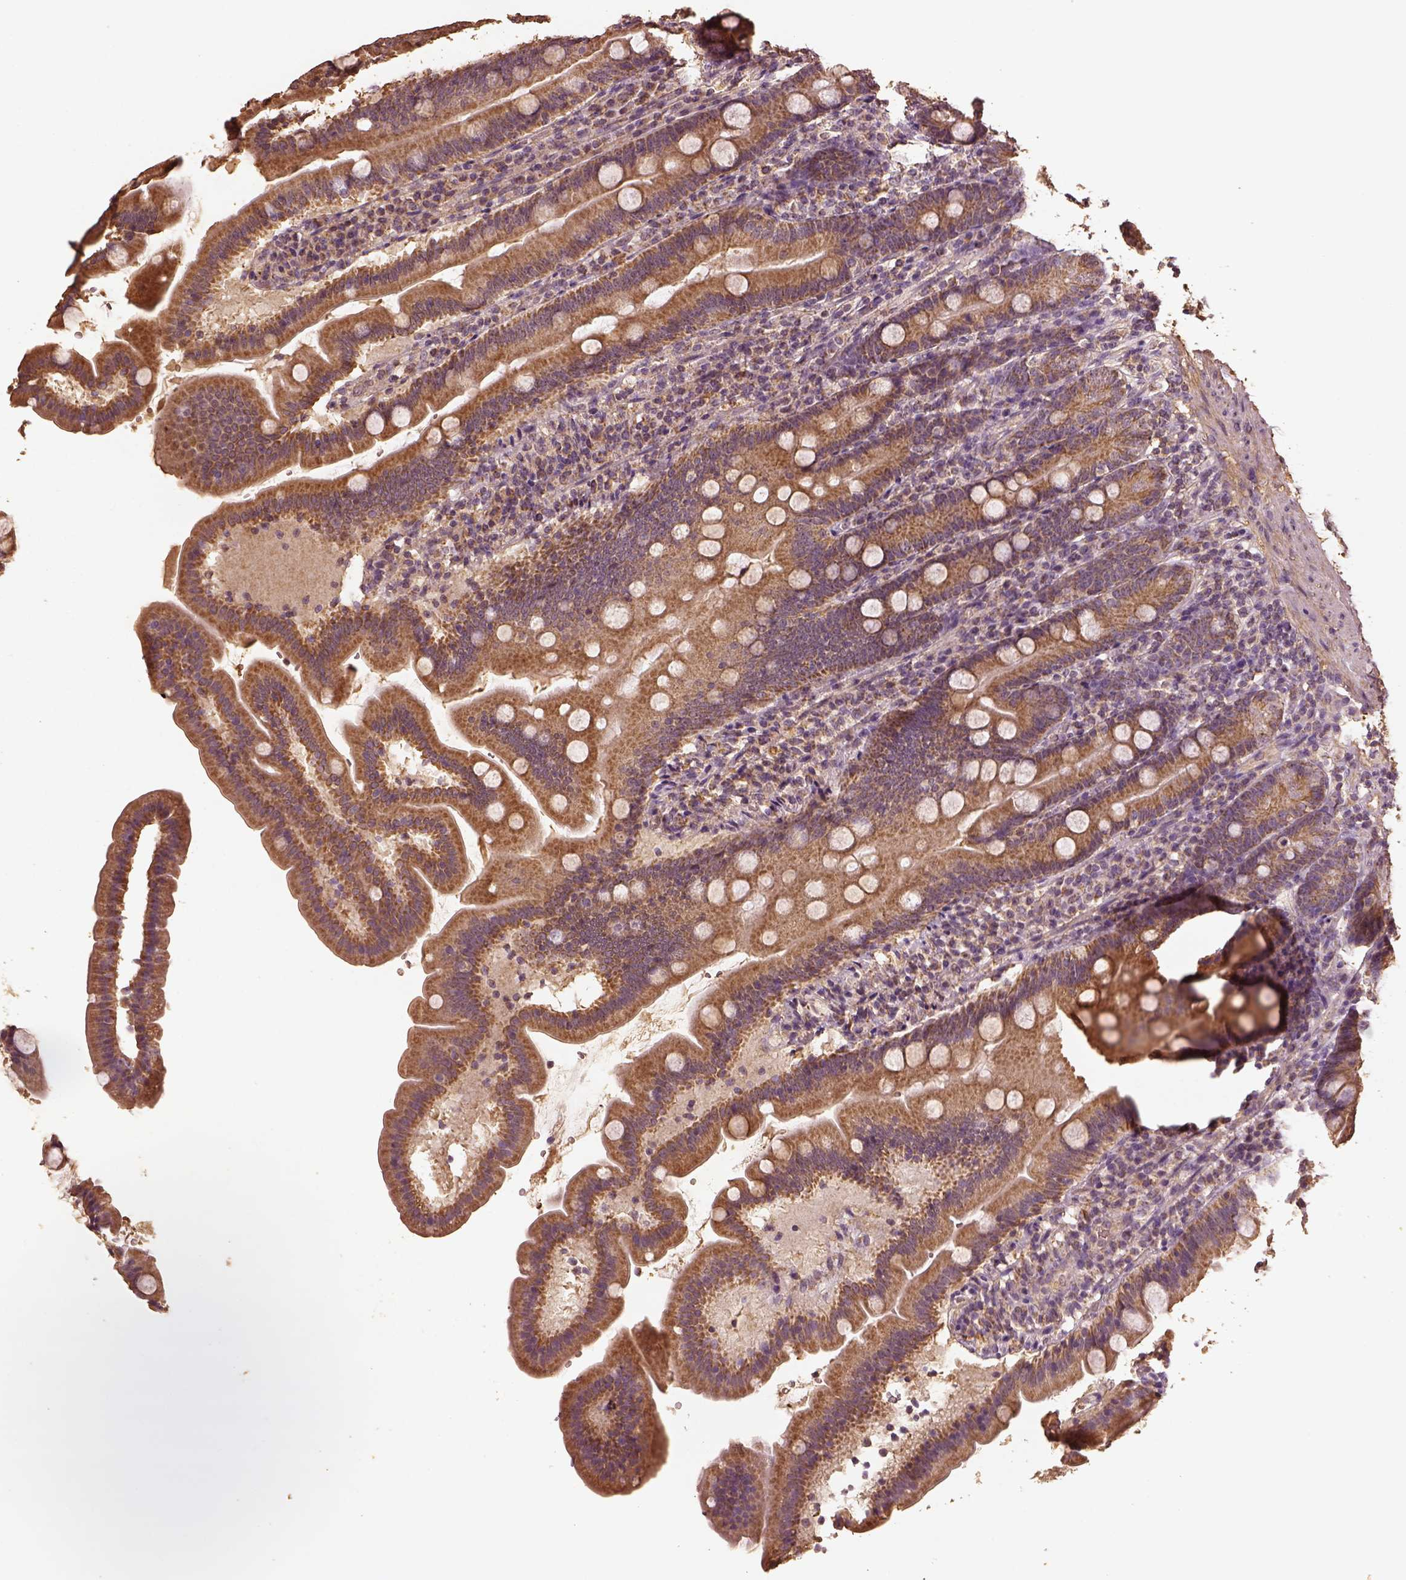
{"staining": {"intensity": "moderate", "quantity": ">75%", "location": "cytoplasmic/membranous"}, "tissue": "duodenum", "cell_type": "Glandular cells", "image_type": "normal", "snomed": [{"axis": "morphology", "description": "Normal tissue, NOS"}, {"axis": "topography", "description": "Duodenum"}], "caption": "Immunohistochemical staining of normal duodenum reveals >75% levels of moderate cytoplasmic/membranous protein expression in approximately >75% of glandular cells. Nuclei are stained in blue.", "gene": "PTGES2", "patient": {"sex": "female", "age": 67}}